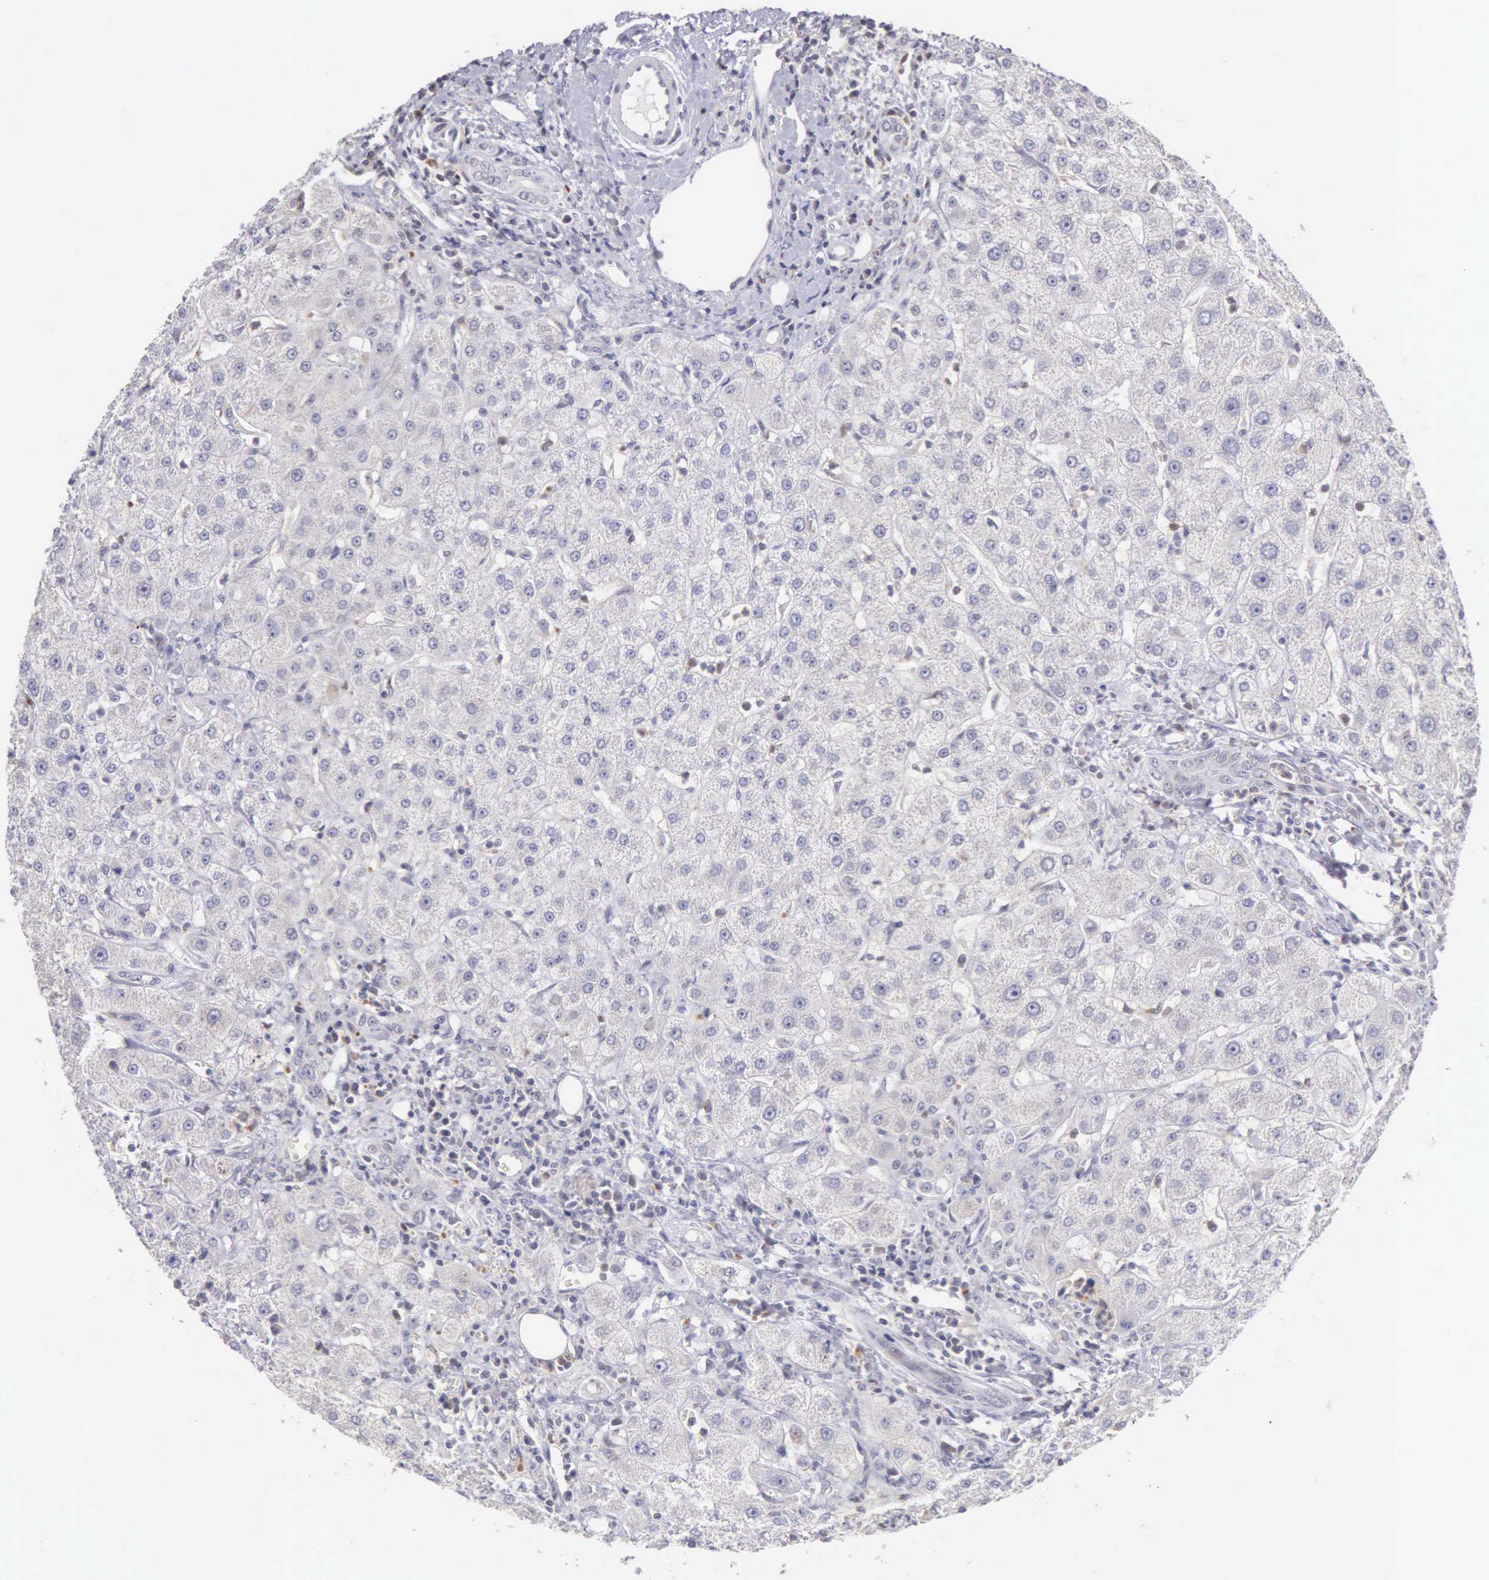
{"staining": {"intensity": "negative", "quantity": "none", "location": "none"}, "tissue": "liver", "cell_type": "Cholangiocytes", "image_type": "normal", "snomed": [{"axis": "morphology", "description": "Normal tissue, NOS"}, {"axis": "topography", "description": "Liver"}], "caption": "This is an immunohistochemistry (IHC) micrograph of benign liver. There is no staining in cholangiocytes.", "gene": "BRD1", "patient": {"sex": "female", "age": 79}}